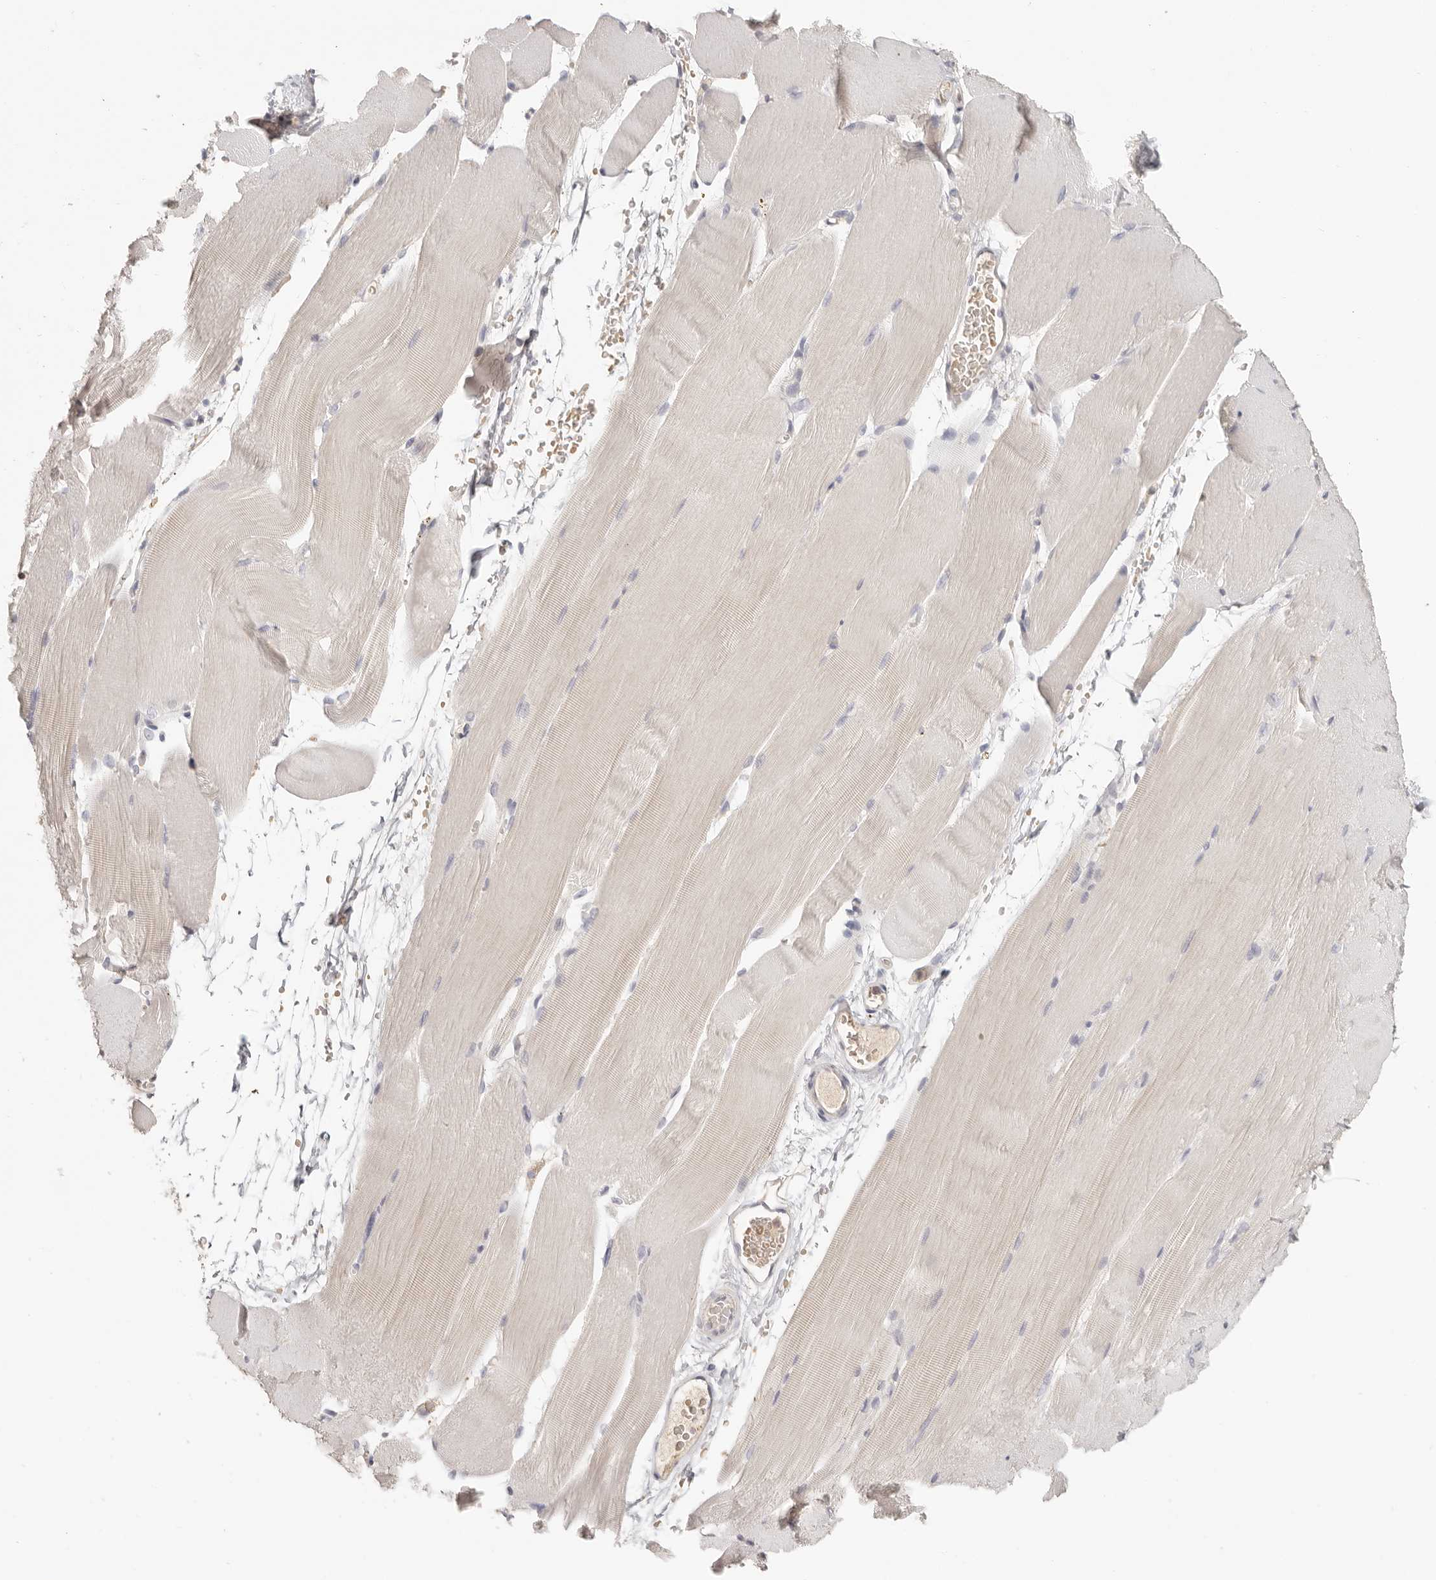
{"staining": {"intensity": "negative", "quantity": "none", "location": "none"}, "tissue": "skeletal muscle", "cell_type": "Myocytes", "image_type": "normal", "snomed": [{"axis": "morphology", "description": "Normal tissue, NOS"}, {"axis": "topography", "description": "Skeletal muscle"}, {"axis": "topography", "description": "Parathyroid gland"}], "caption": "Myocytes show no significant protein positivity in benign skeletal muscle. The staining is performed using DAB brown chromogen with nuclei counter-stained in using hematoxylin.", "gene": "CSK", "patient": {"sex": "female", "age": 37}}